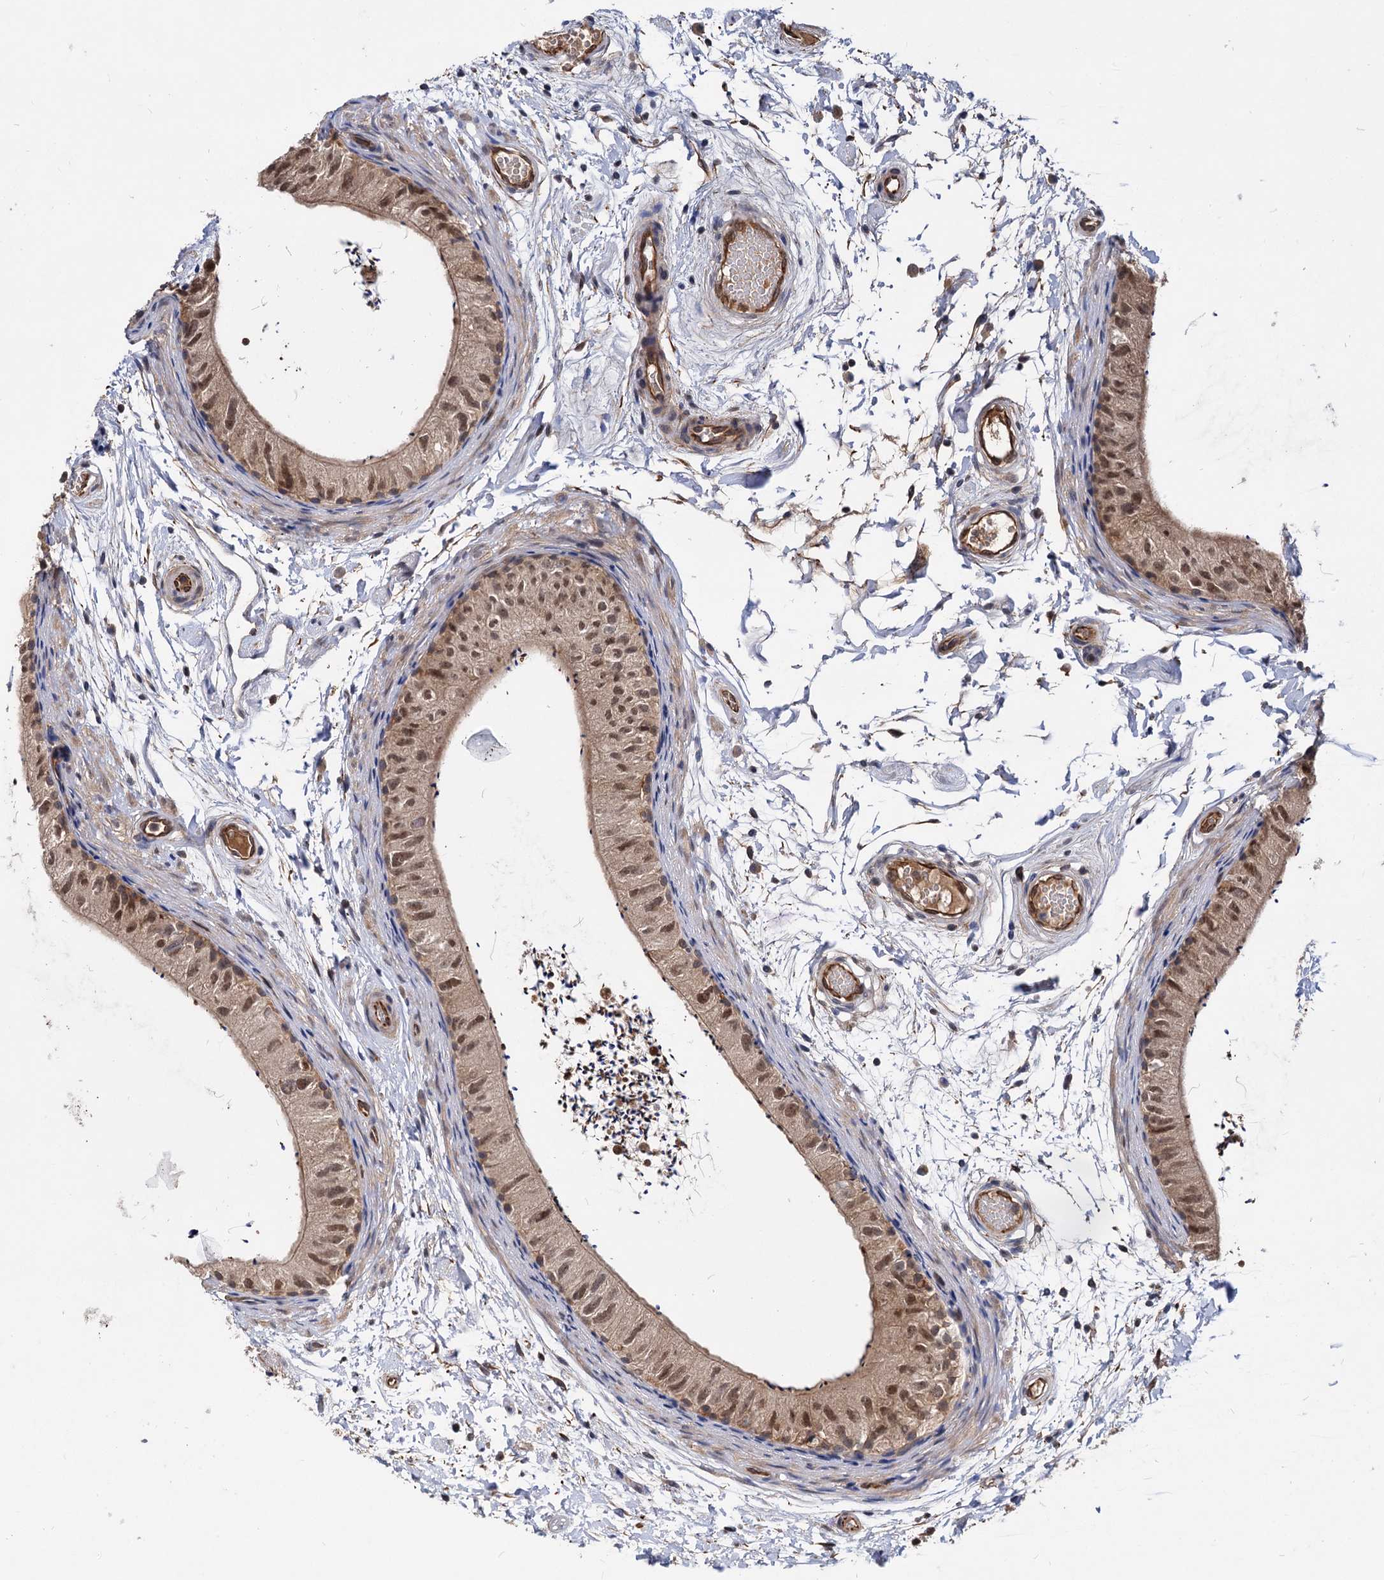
{"staining": {"intensity": "moderate", "quantity": ">75%", "location": "cytoplasmic/membranous,nuclear"}, "tissue": "epididymis", "cell_type": "Glandular cells", "image_type": "normal", "snomed": [{"axis": "morphology", "description": "Normal tissue, NOS"}, {"axis": "topography", "description": "Epididymis"}], "caption": "High-power microscopy captured an immunohistochemistry (IHC) micrograph of normal epididymis, revealing moderate cytoplasmic/membranous,nuclear staining in approximately >75% of glandular cells.", "gene": "PSMD4", "patient": {"sex": "male", "age": 50}}